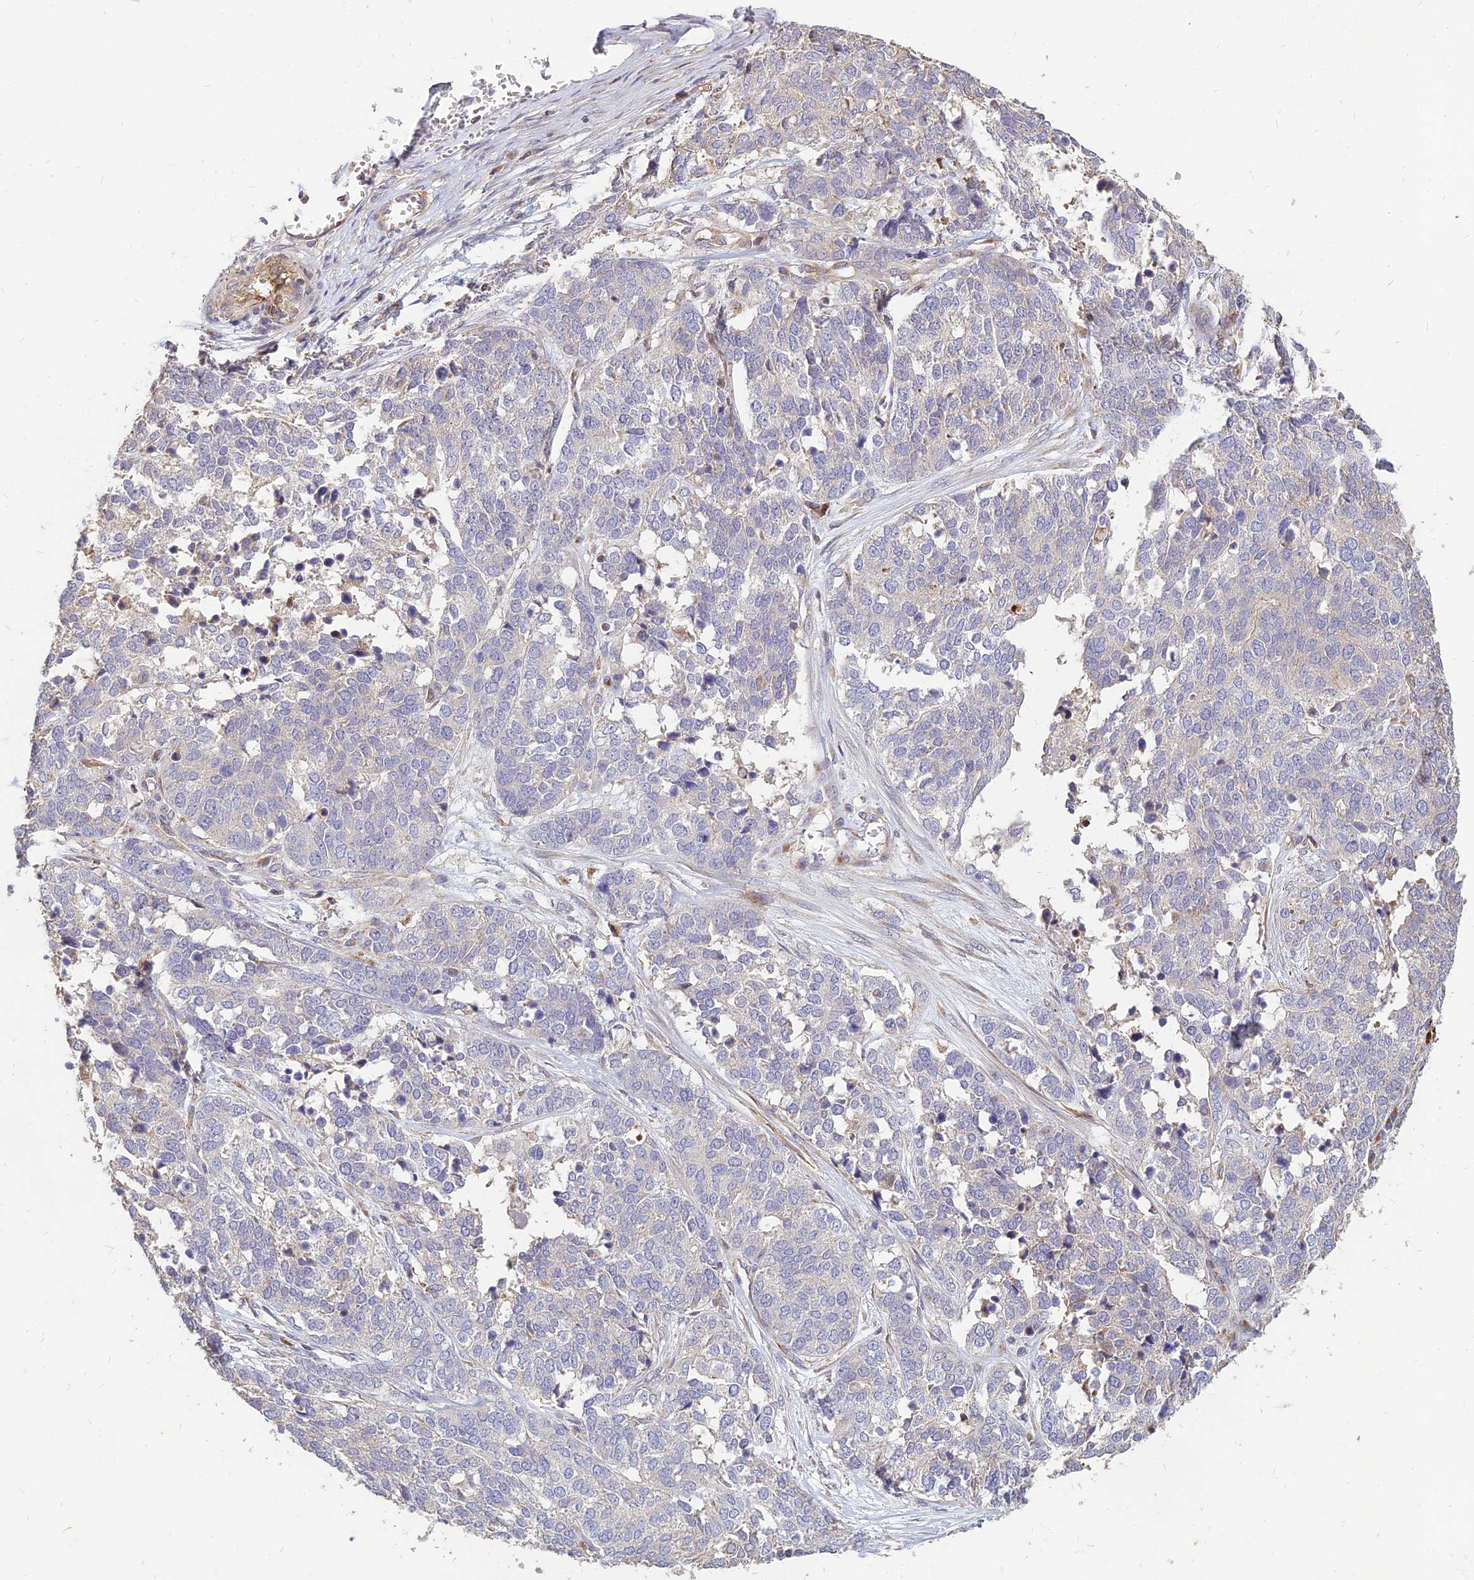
{"staining": {"intensity": "negative", "quantity": "none", "location": "none"}, "tissue": "ovarian cancer", "cell_type": "Tumor cells", "image_type": "cancer", "snomed": [{"axis": "morphology", "description": "Cystadenocarcinoma, serous, NOS"}, {"axis": "topography", "description": "Ovary"}], "caption": "IHC photomicrograph of human ovarian cancer stained for a protein (brown), which shows no staining in tumor cells.", "gene": "ST3GAL6", "patient": {"sex": "female", "age": 44}}